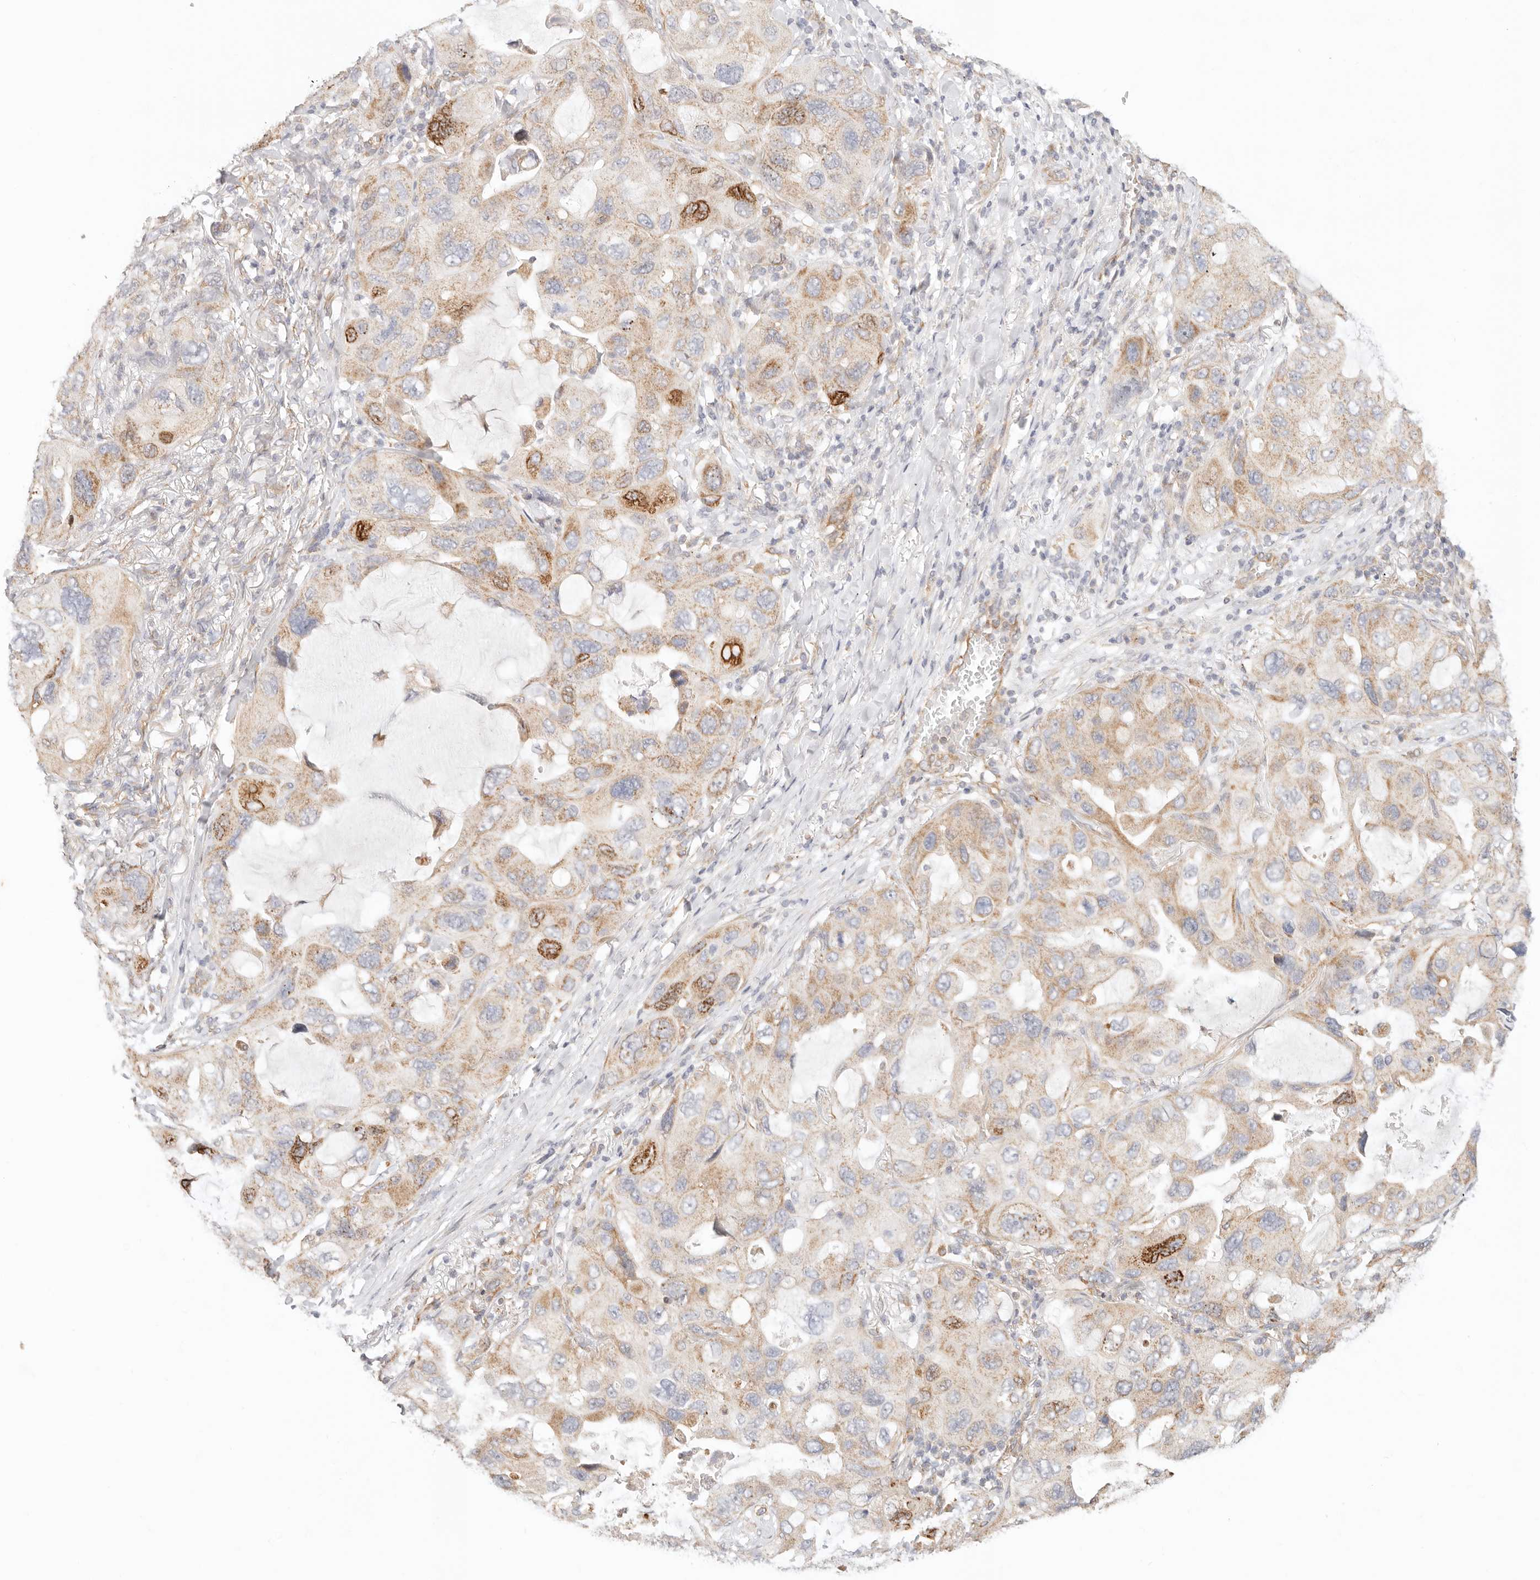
{"staining": {"intensity": "moderate", "quantity": "25%-75%", "location": "cytoplasmic/membranous"}, "tissue": "lung cancer", "cell_type": "Tumor cells", "image_type": "cancer", "snomed": [{"axis": "morphology", "description": "Squamous cell carcinoma, NOS"}, {"axis": "topography", "description": "Lung"}], "caption": "Immunohistochemical staining of lung cancer (squamous cell carcinoma) displays medium levels of moderate cytoplasmic/membranous protein staining in about 25%-75% of tumor cells. Using DAB (brown) and hematoxylin (blue) stains, captured at high magnification using brightfield microscopy.", "gene": "ZC3H11A", "patient": {"sex": "female", "age": 73}}